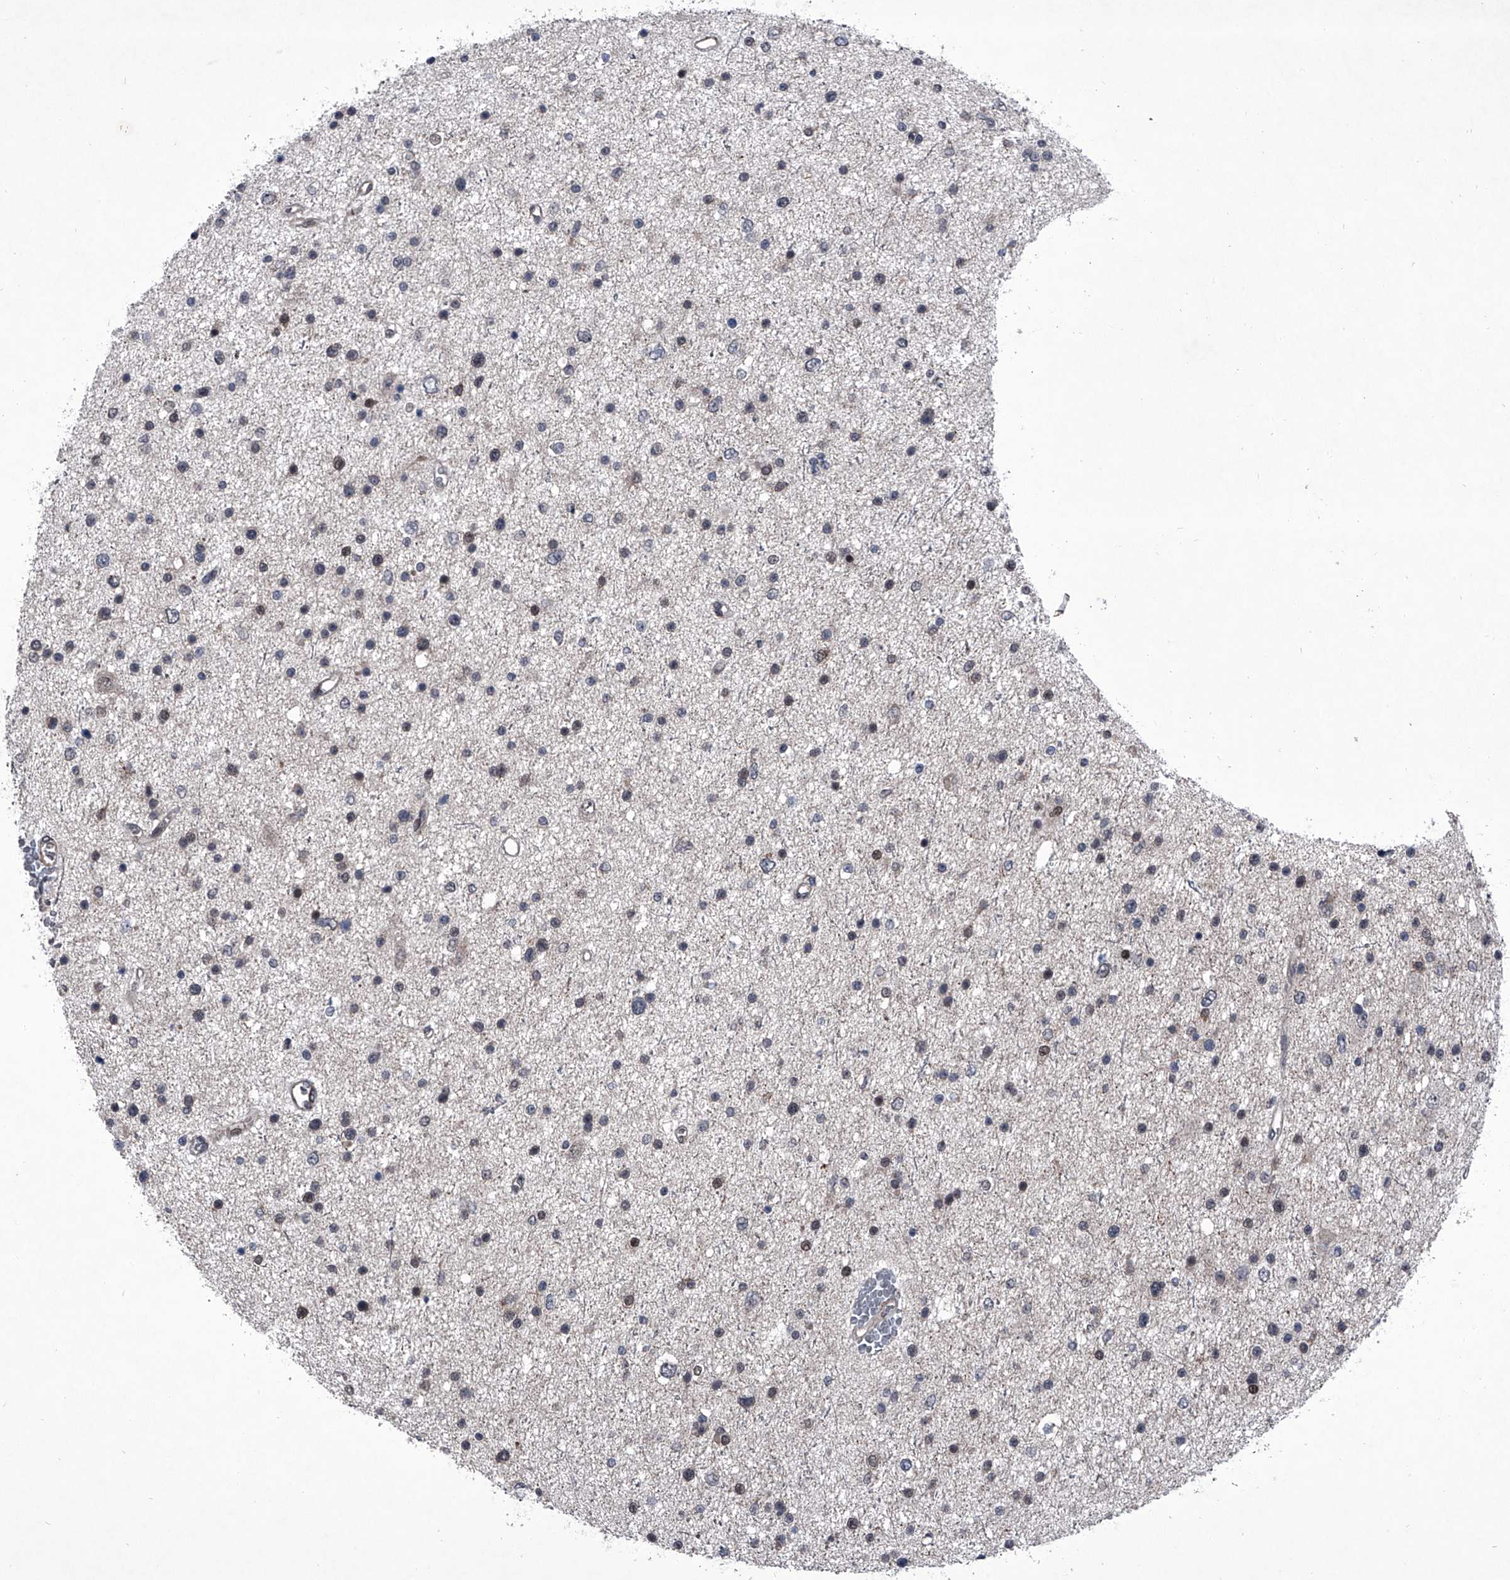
{"staining": {"intensity": "negative", "quantity": "none", "location": "none"}, "tissue": "glioma", "cell_type": "Tumor cells", "image_type": "cancer", "snomed": [{"axis": "morphology", "description": "Glioma, malignant, Low grade"}, {"axis": "topography", "description": "Brain"}], "caption": "Human malignant glioma (low-grade) stained for a protein using immunohistochemistry exhibits no staining in tumor cells.", "gene": "ELK4", "patient": {"sex": "female", "age": 37}}